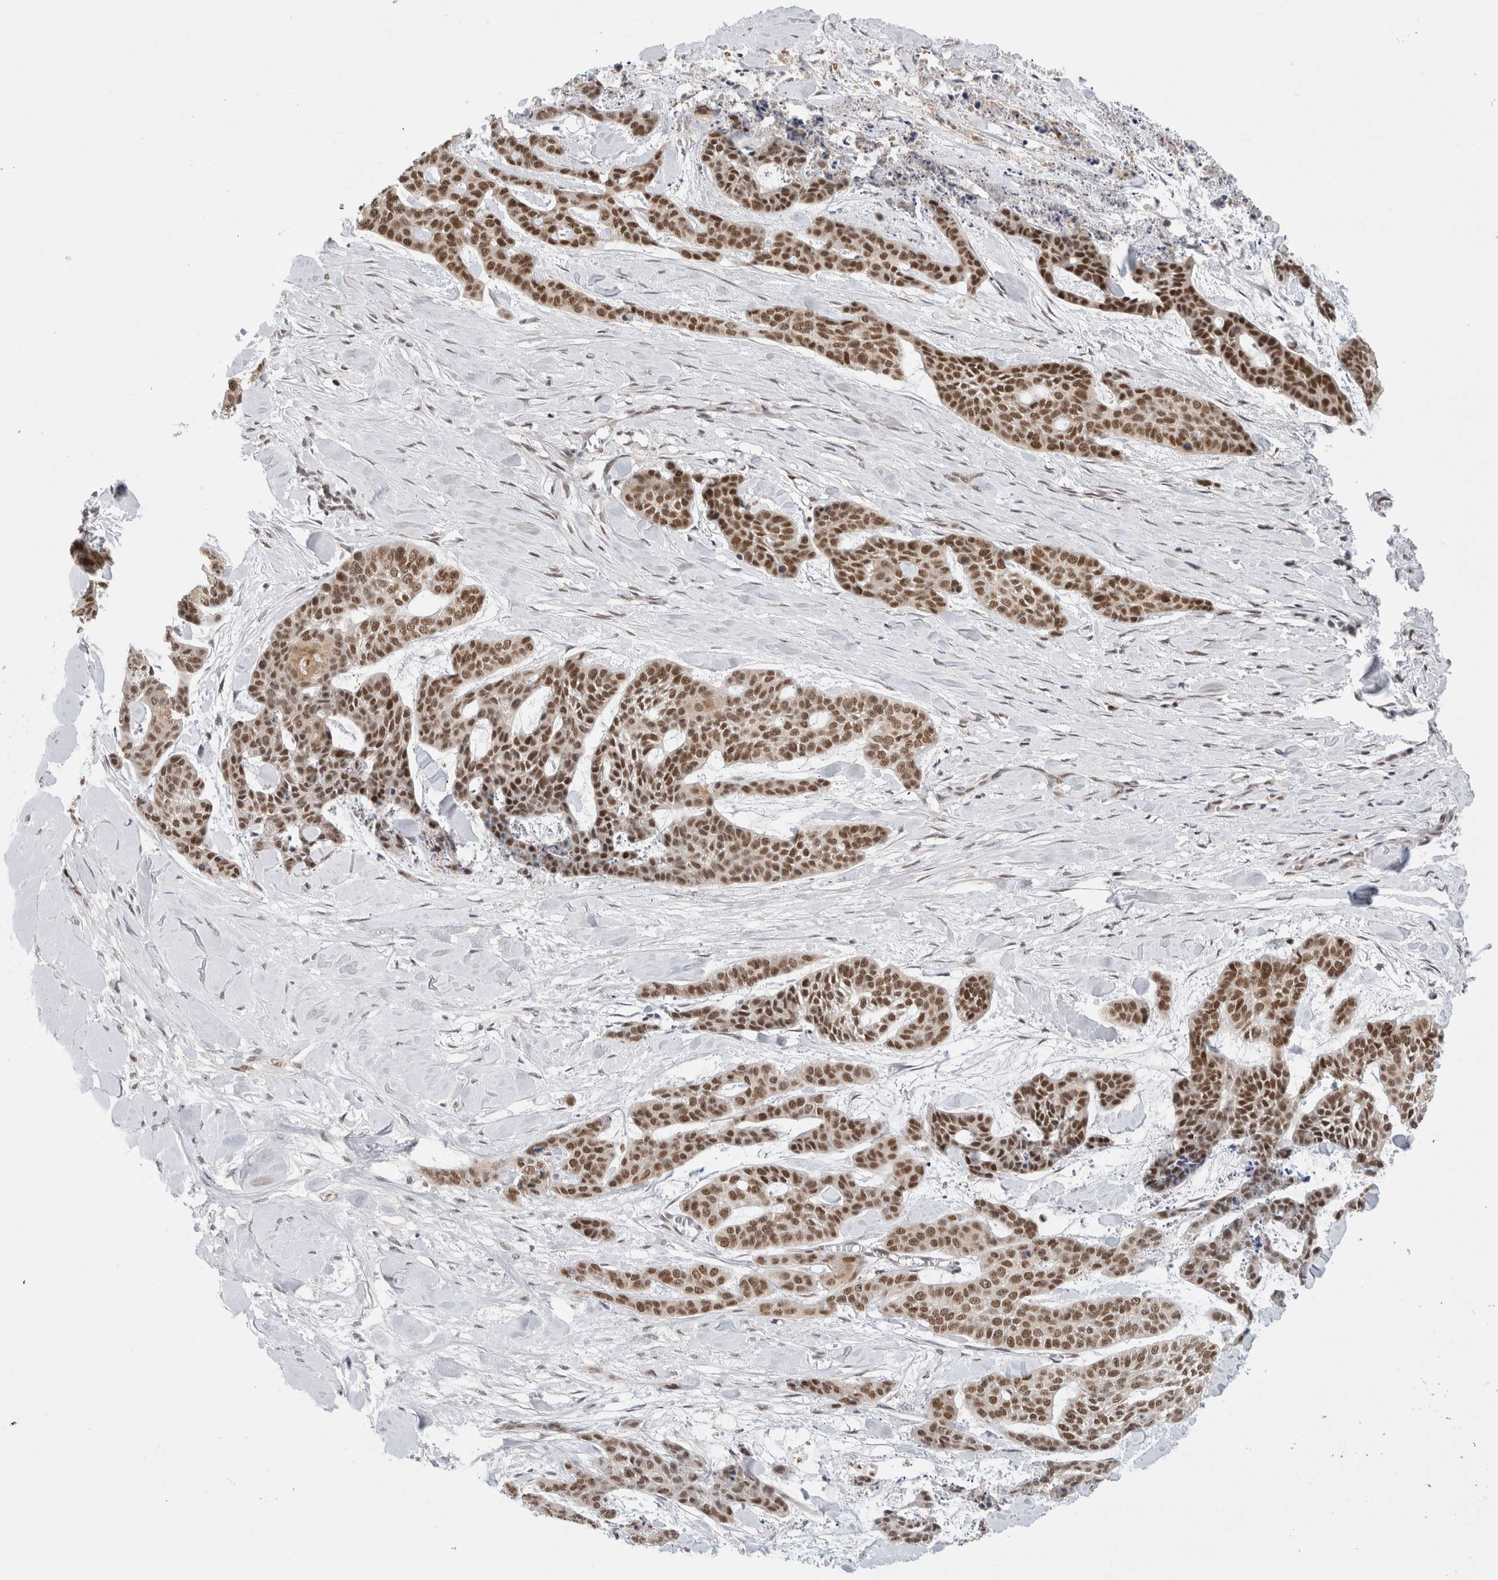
{"staining": {"intensity": "strong", "quantity": ">75%", "location": "cytoplasmic/membranous,nuclear"}, "tissue": "skin cancer", "cell_type": "Tumor cells", "image_type": "cancer", "snomed": [{"axis": "morphology", "description": "Basal cell carcinoma"}, {"axis": "topography", "description": "Skin"}], "caption": "Protein expression analysis of human basal cell carcinoma (skin) reveals strong cytoplasmic/membranous and nuclear positivity in about >75% of tumor cells. The protein is stained brown, and the nuclei are stained in blue (DAB IHC with brightfield microscopy, high magnification).", "gene": "RECQL4", "patient": {"sex": "female", "age": 64}}